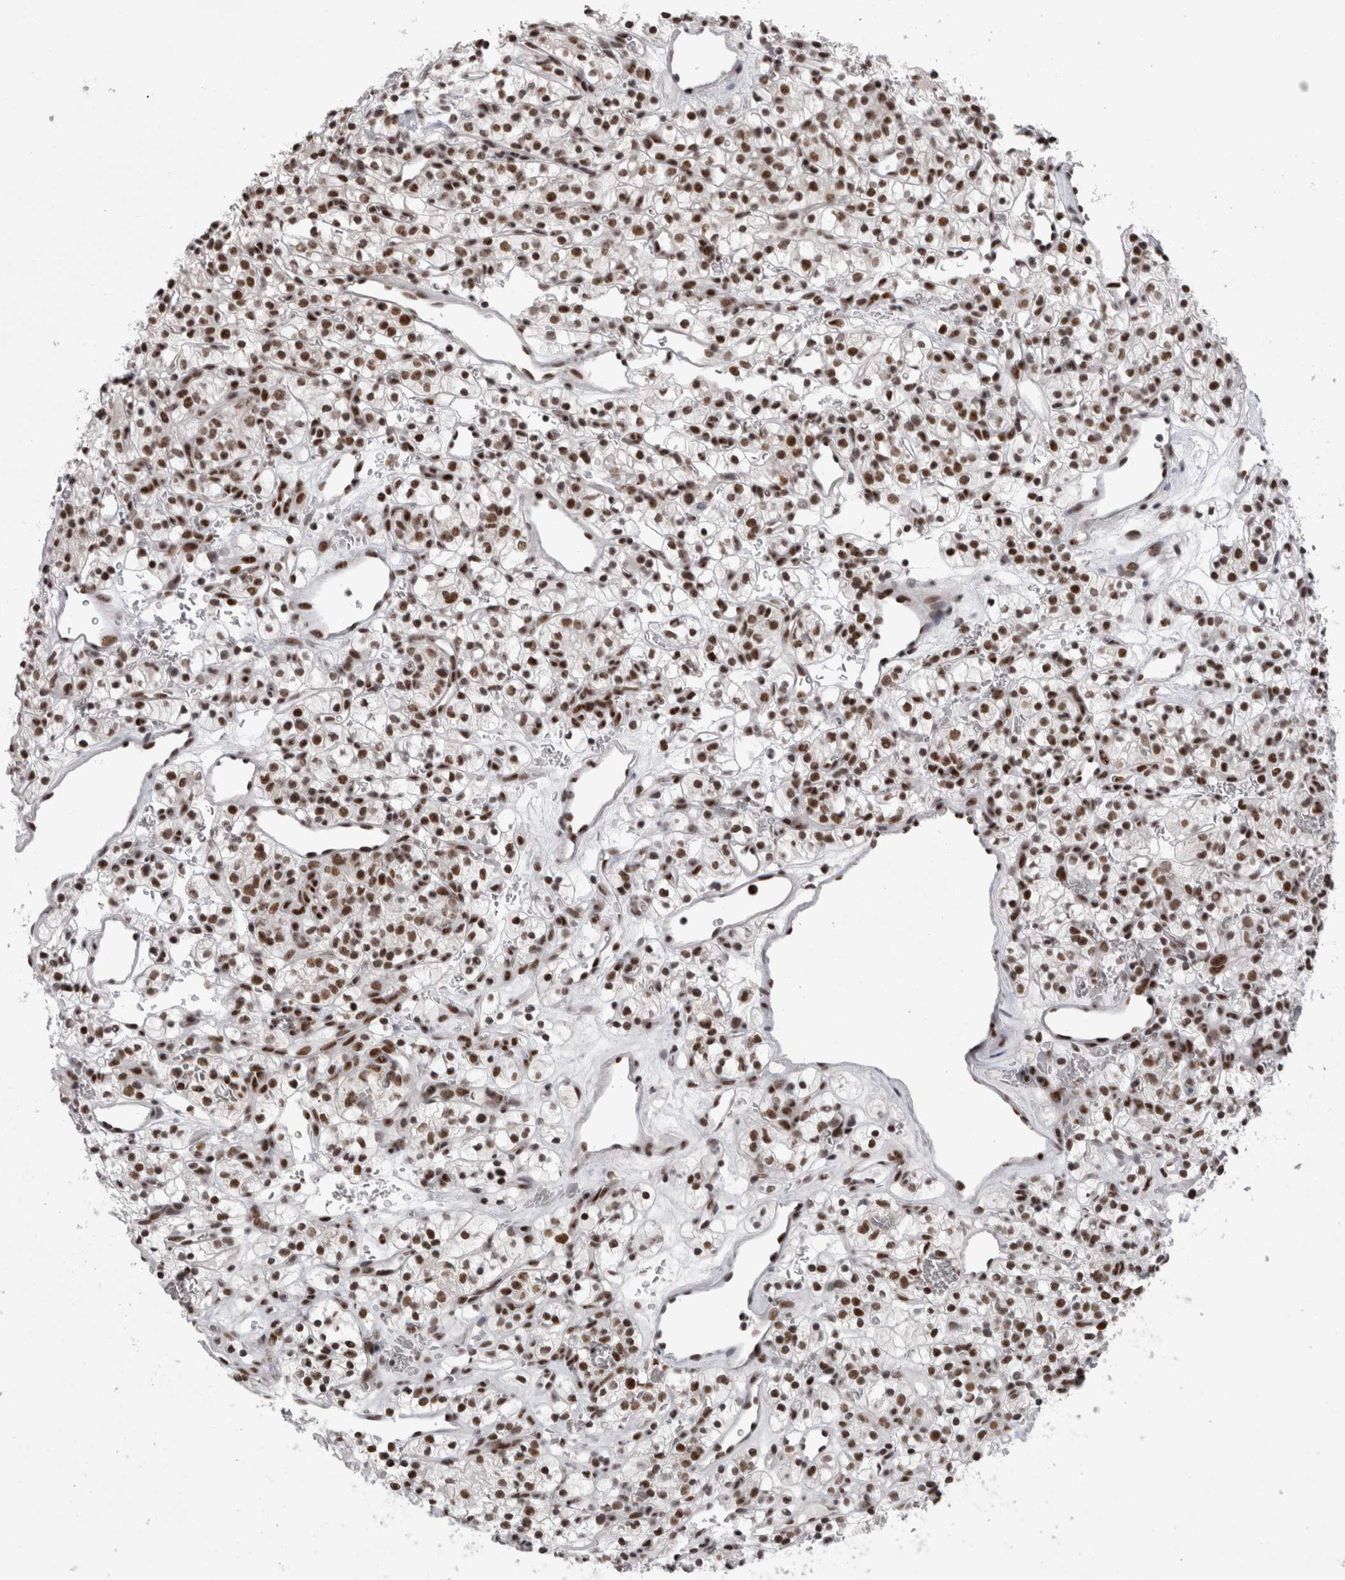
{"staining": {"intensity": "moderate", "quantity": ">75%", "location": "nuclear"}, "tissue": "renal cancer", "cell_type": "Tumor cells", "image_type": "cancer", "snomed": [{"axis": "morphology", "description": "Adenocarcinoma, NOS"}, {"axis": "topography", "description": "Kidney"}], "caption": "Human renal cancer (adenocarcinoma) stained with a brown dye demonstrates moderate nuclear positive positivity in approximately >75% of tumor cells.", "gene": "SNRNP40", "patient": {"sex": "female", "age": 57}}